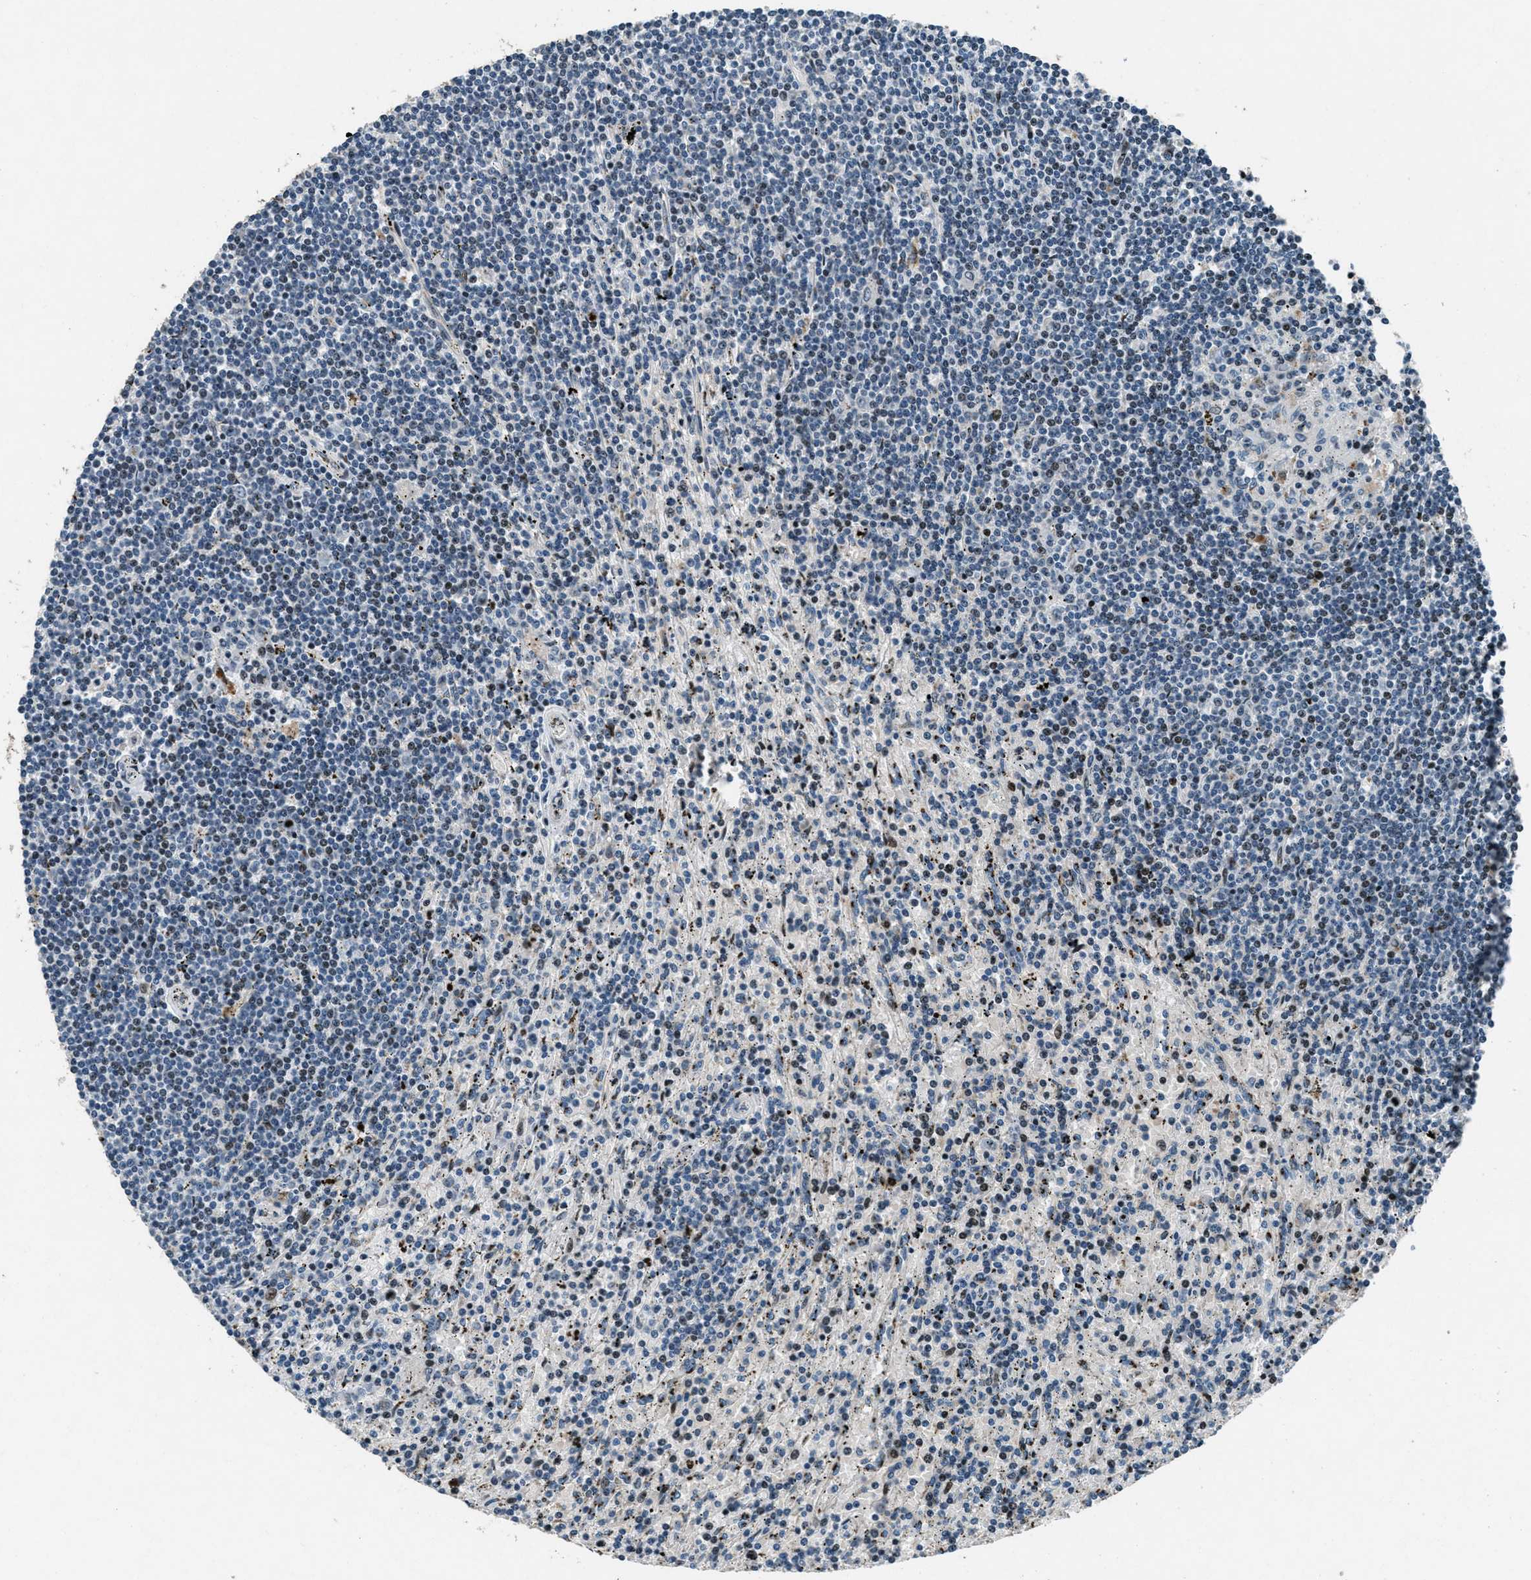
{"staining": {"intensity": "weak", "quantity": "25%-75%", "location": "nuclear"}, "tissue": "lymphoma", "cell_type": "Tumor cells", "image_type": "cancer", "snomed": [{"axis": "morphology", "description": "Malignant lymphoma, non-Hodgkin's type, Low grade"}, {"axis": "topography", "description": "Spleen"}], "caption": "The photomicrograph shows staining of lymphoma, revealing weak nuclear protein staining (brown color) within tumor cells.", "gene": "GPC6", "patient": {"sex": "male", "age": 76}}